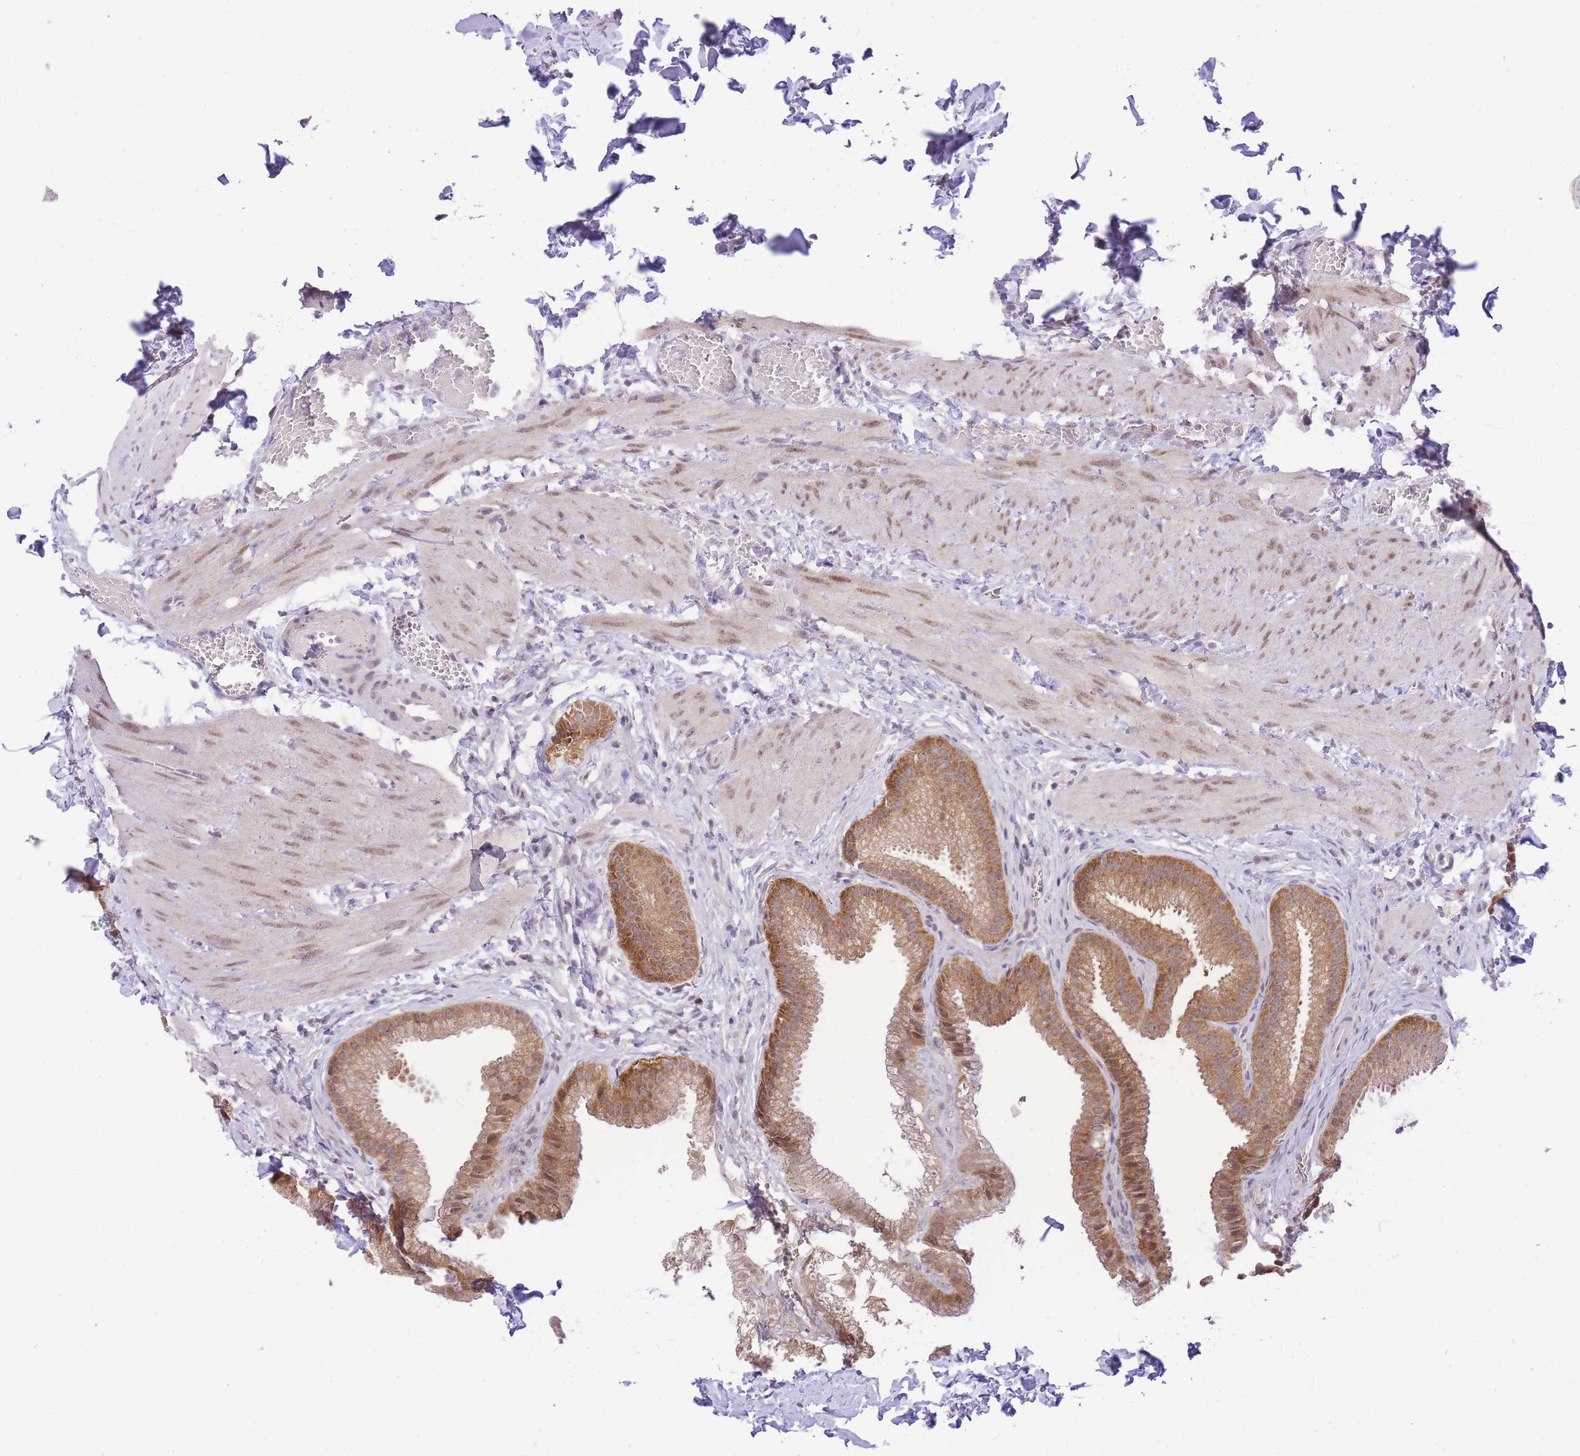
{"staining": {"intensity": "moderate", "quantity": ">75%", "location": "cytoplasmic/membranous"}, "tissue": "gallbladder", "cell_type": "Glandular cells", "image_type": "normal", "snomed": [{"axis": "morphology", "description": "Normal tissue, NOS"}, {"axis": "topography", "description": "Gallbladder"}], "caption": "Immunohistochemistry of normal human gallbladder shows medium levels of moderate cytoplasmic/membranous staining in approximately >75% of glandular cells.", "gene": "STK39", "patient": {"sex": "male", "age": 38}}